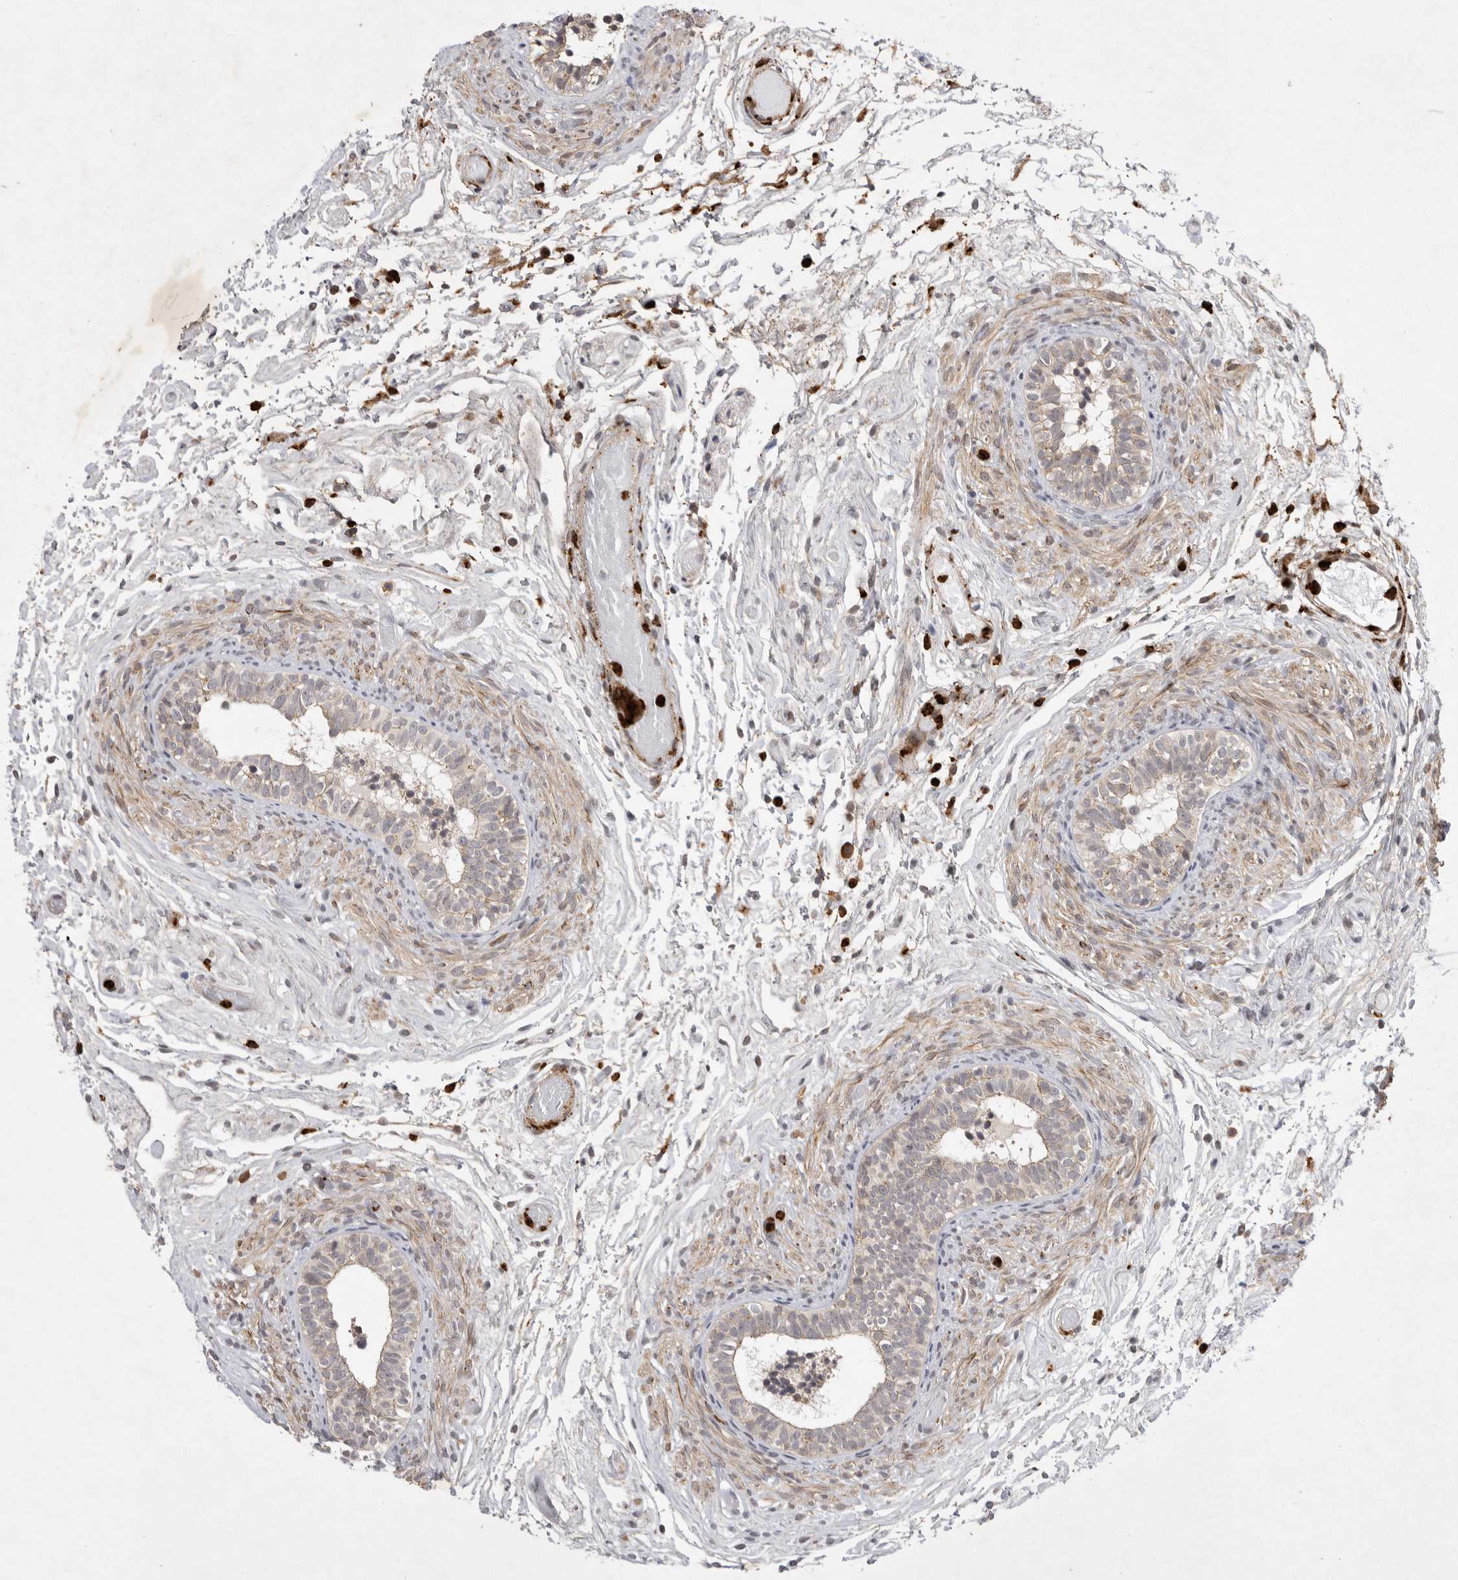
{"staining": {"intensity": "weak", "quantity": ">75%", "location": "cytoplasmic/membranous"}, "tissue": "epididymis", "cell_type": "Glandular cells", "image_type": "normal", "snomed": [{"axis": "morphology", "description": "Normal tissue, NOS"}, {"axis": "topography", "description": "Epididymis"}], "caption": "Weak cytoplasmic/membranous positivity for a protein is seen in about >75% of glandular cells of unremarkable epididymis using immunohistochemistry (IHC).", "gene": "UBE3D", "patient": {"sex": "male", "age": 5}}